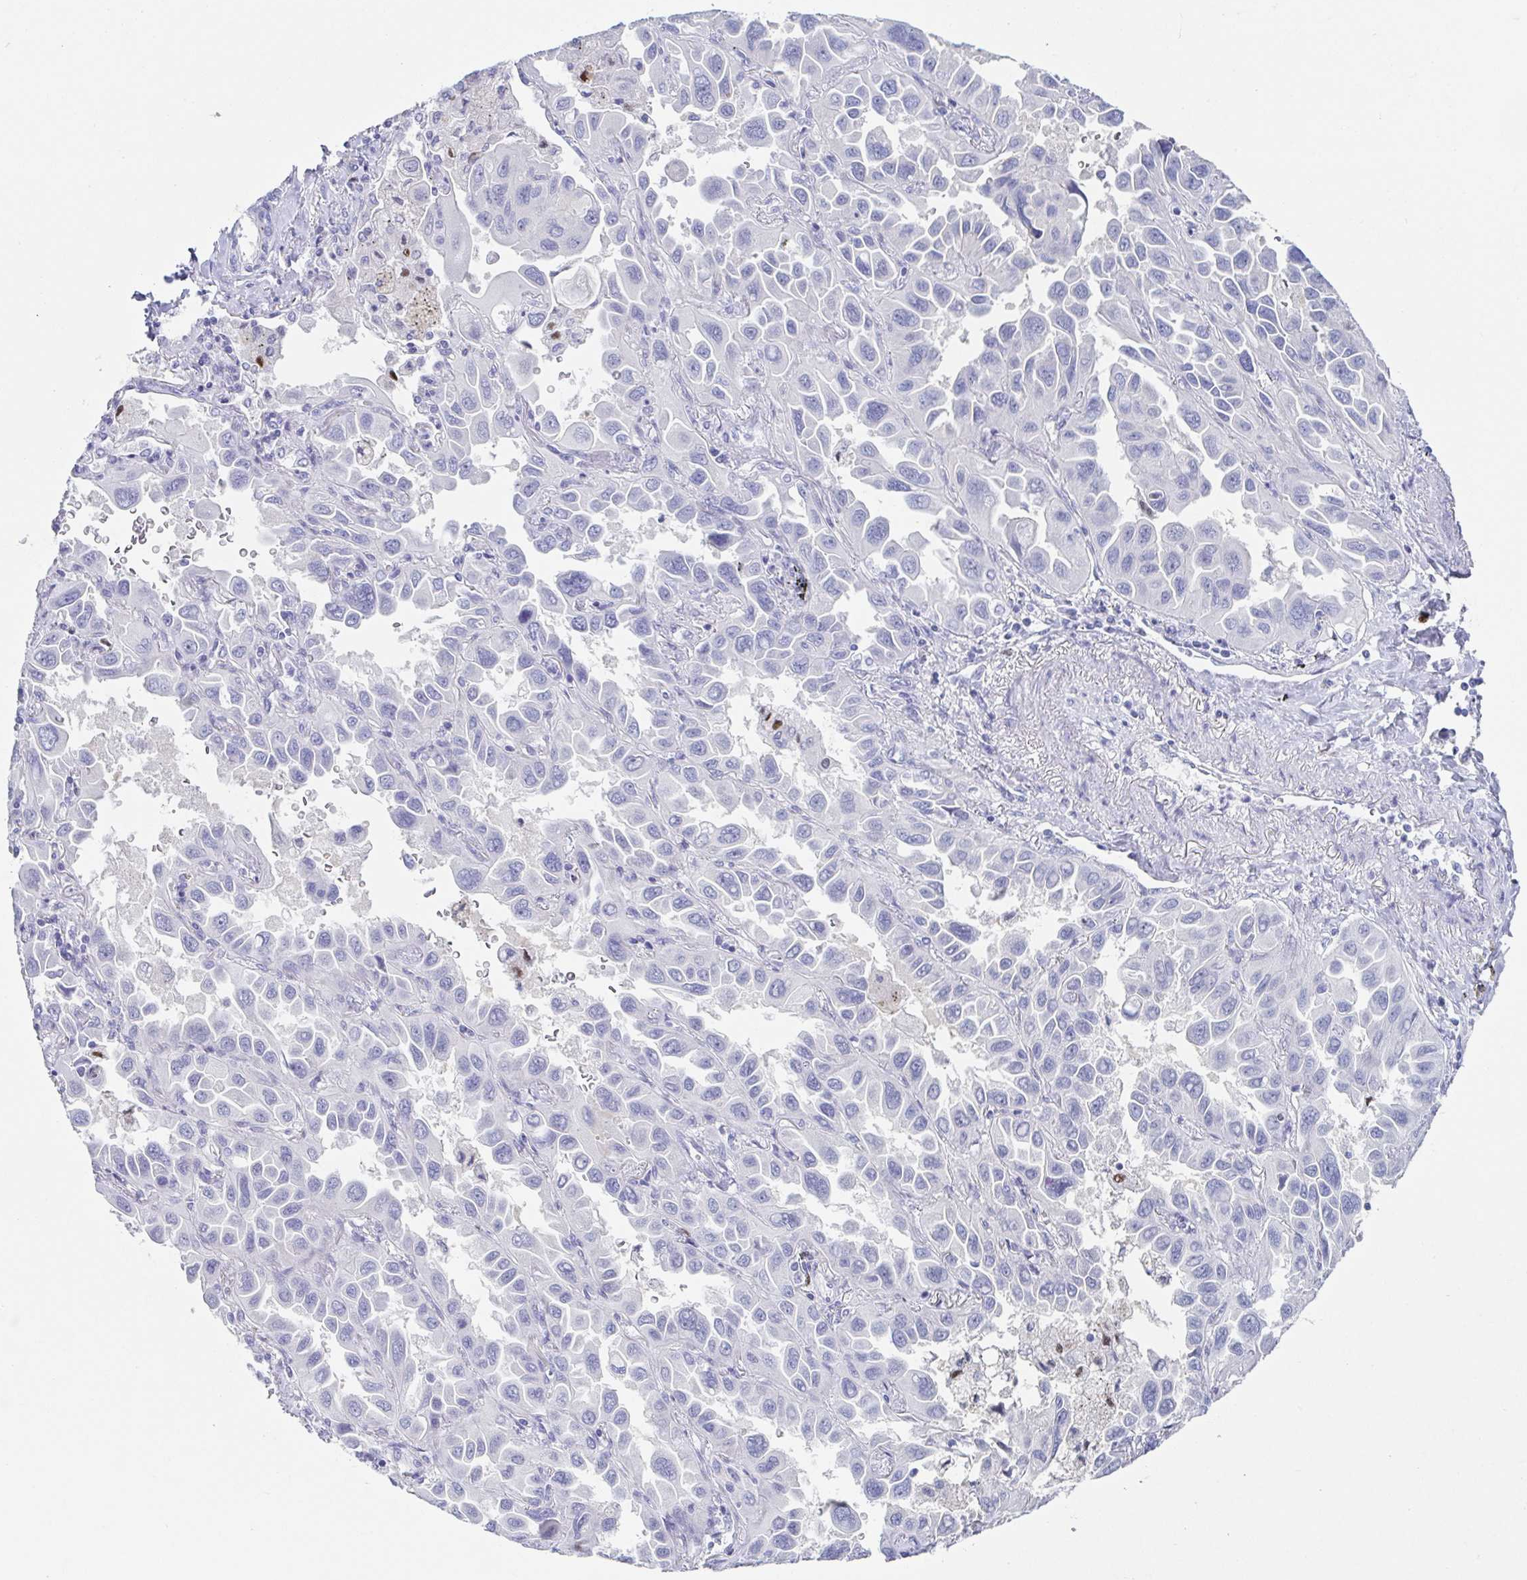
{"staining": {"intensity": "negative", "quantity": "none", "location": "none"}, "tissue": "lung cancer", "cell_type": "Tumor cells", "image_type": "cancer", "snomed": [{"axis": "morphology", "description": "Adenocarcinoma, NOS"}, {"axis": "topography", "description": "Lung"}], "caption": "Tumor cells are negative for protein expression in human adenocarcinoma (lung).", "gene": "HTR2A", "patient": {"sex": "male", "age": 64}}